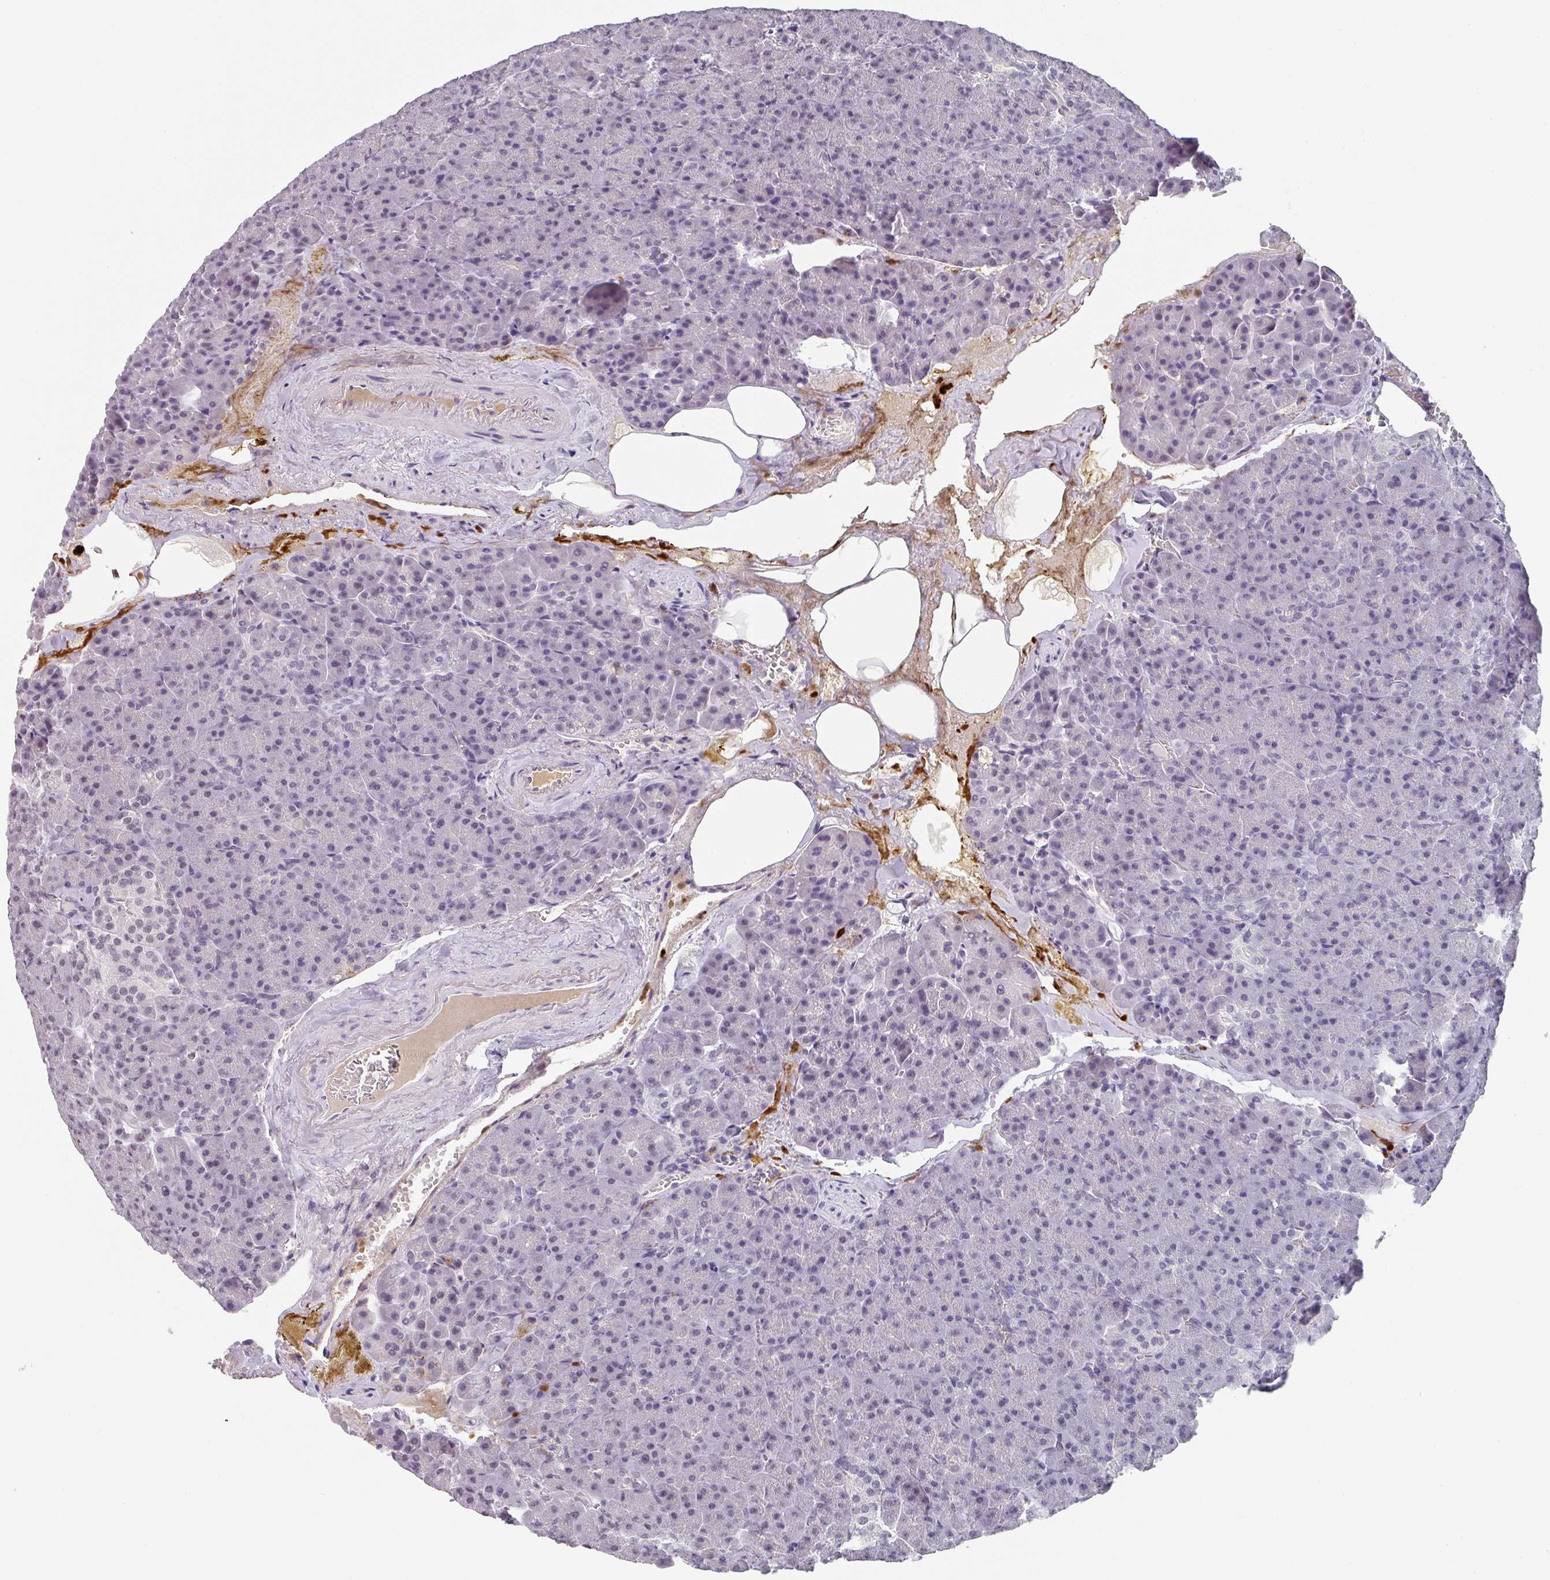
{"staining": {"intensity": "negative", "quantity": "none", "location": "none"}, "tissue": "pancreas", "cell_type": "Exocrine glandular cells", "image_type": "normal", "snomed": [{"axis": "morphology", "description": "Normal tissue, NOS"}, {"axis": "topography", "description": "Pancreas"}], "caption": "Immunohistochemistry (IHC) photomicrograph of benign pancreas stained for a protein (brown), which exhibits no positivity in exocrine glandular cells.", "gene": "C1QB", "patient": {"sex": "female", "age": 74}}